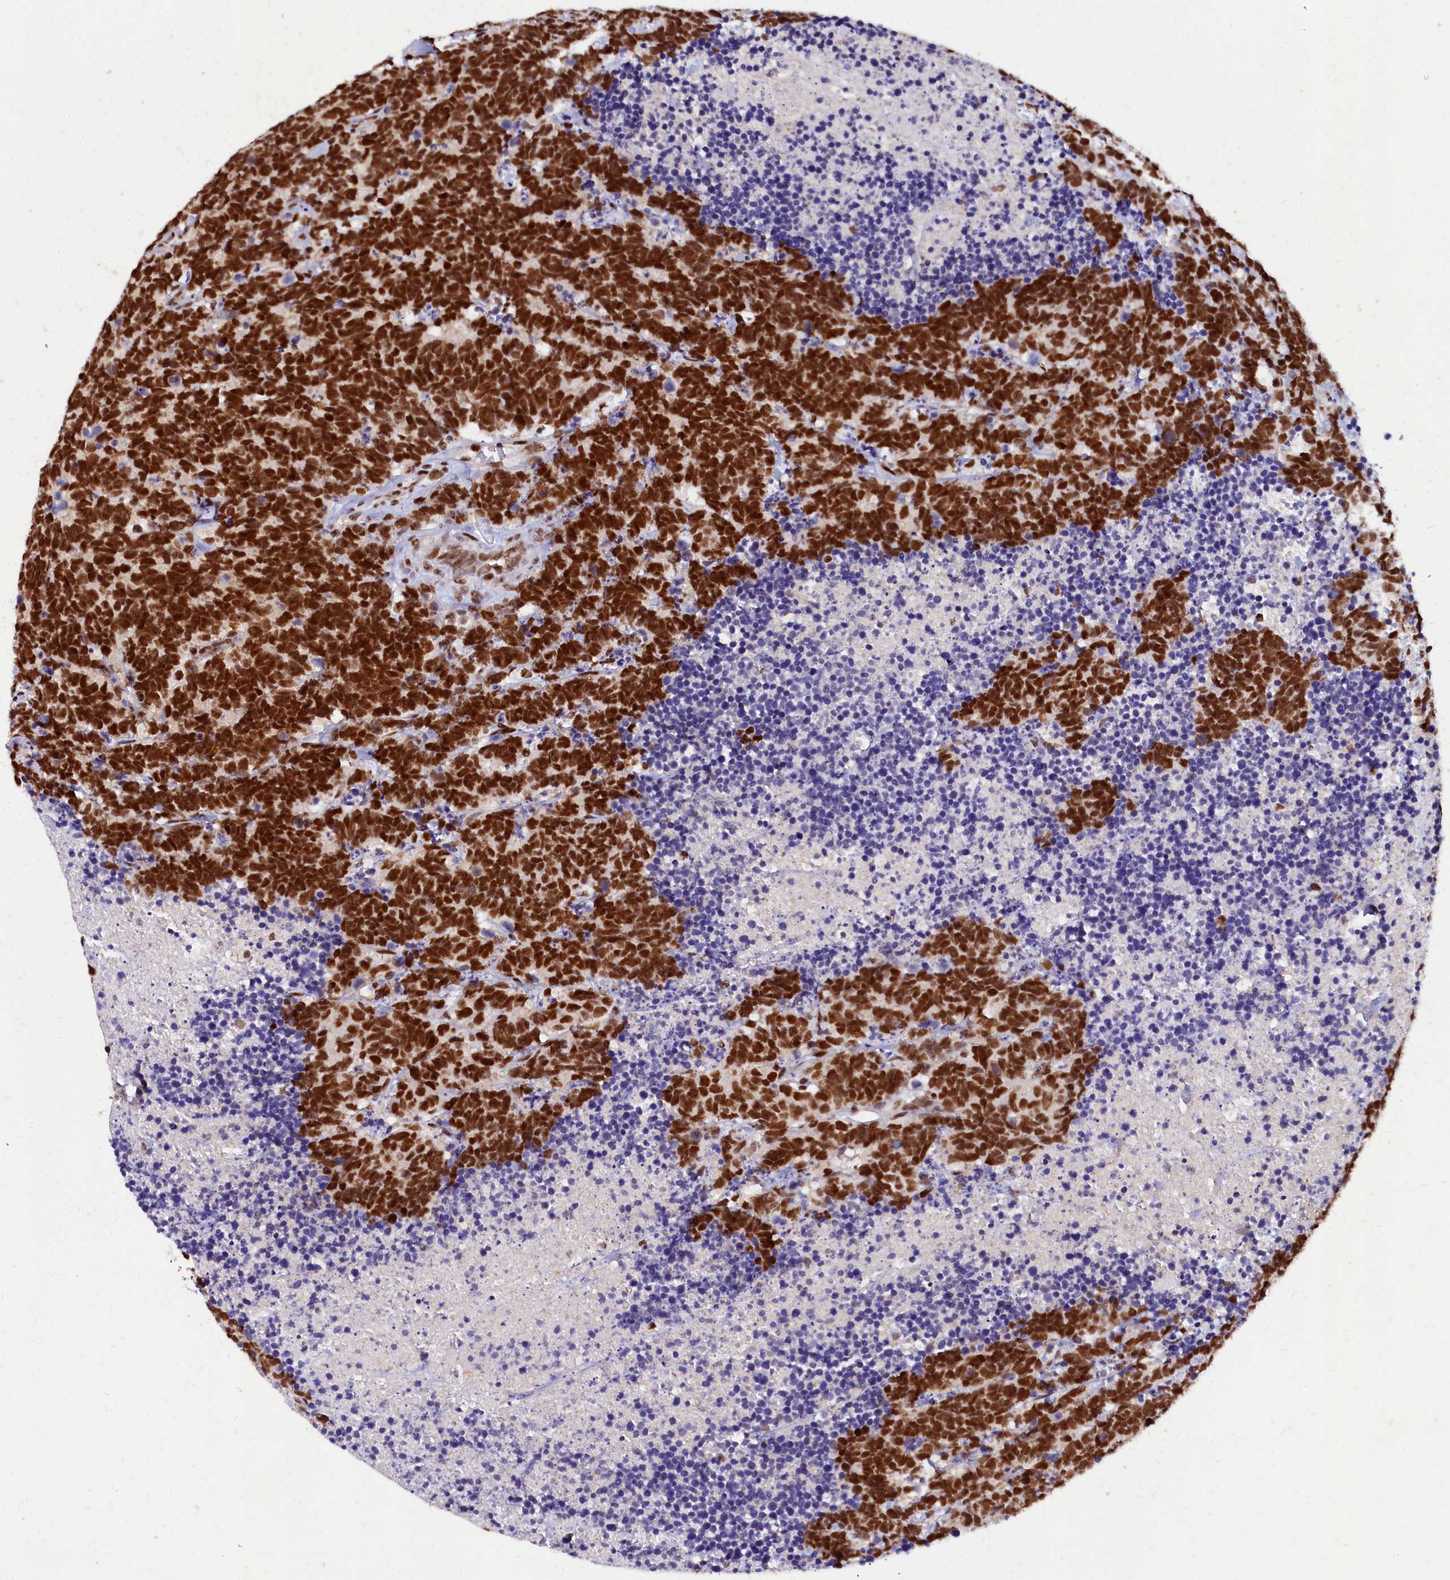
{"staining": {"intensity": "strong", "quantity": ">75%", "location": "nuclear"}, "tissue": "carcinoid", "cell_type": "Tumor cells", "image_type": "cancer", "snomed": [{"axis": "morphology", "description": "Carcinoma, NOS"}, {"axis": "morphology", "description": "Carcinoid, malignant, NOS"}, {"axis": "topography", "description": "Urinary bladder"}], "caption": "Human carcinoid stained with a brown dye shows strong nuclear positive expression in approximately >75% of tumor cells.", "gene": "CPSF7", "patient": {"sex": "male", "age": 57}}